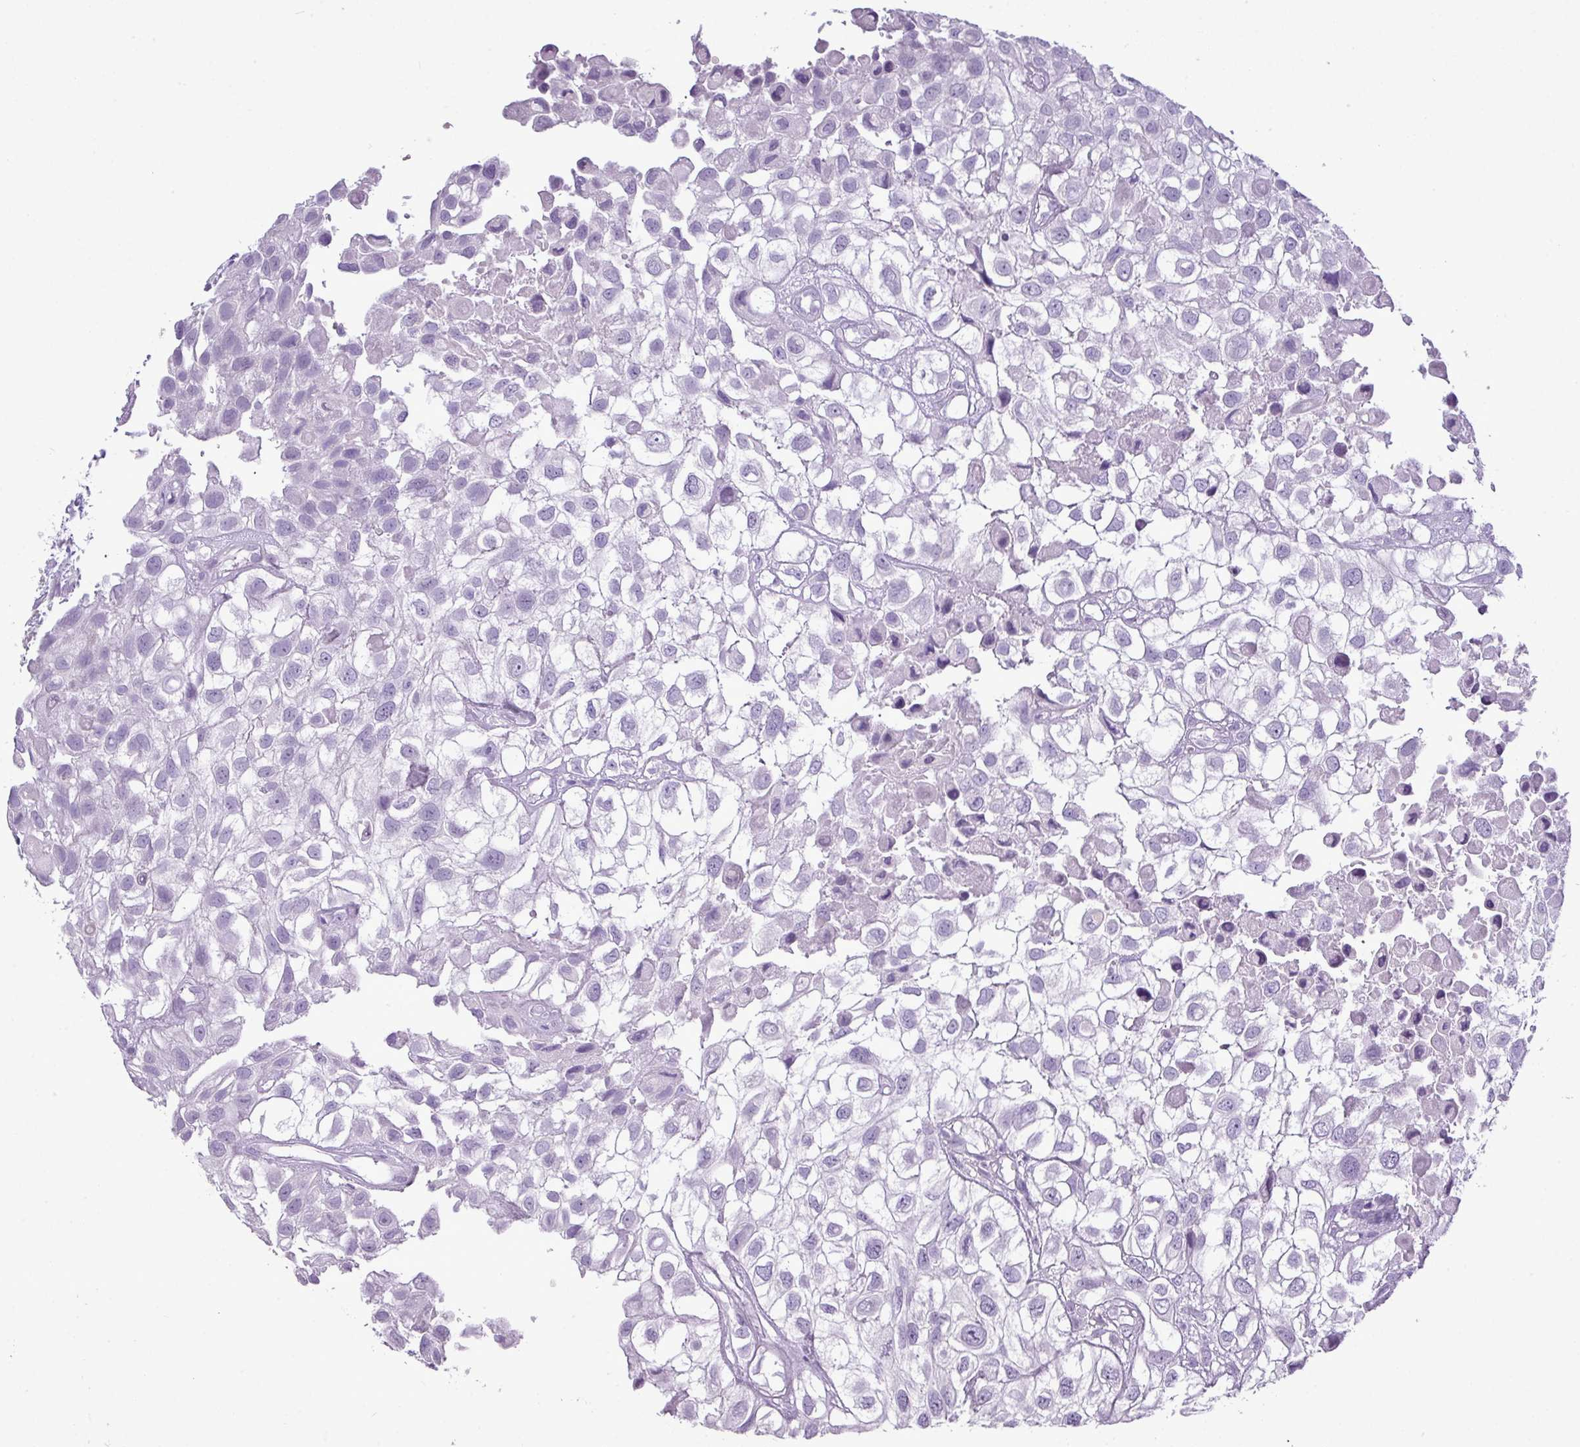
{"staining": {"intensity": "negative", "quantity": "none", "location": "none"}, "tissue": "urothelial cancer", "cell_type": "Tumor cells", "image_type": "cancer", "snomed": [{"axis": "morphology", "description": "Urothelial carcinoma, High grade"}, {"axis": "topography", "description": "Urinary bladder"}], "caption": "Urothelial carcinoma (high-grade) was stained to show a protein in brown. There is no significant positivity in tumor cells. Brightfield microscopy of immunohistochemistry (IHC) stained with DAB (3,3'-diaminobenzidine) (brown) and hematoxylin (blue), captured at high magnification.", "gene": "TMEM91", "patient": {"sex": "male", "age": 56}}